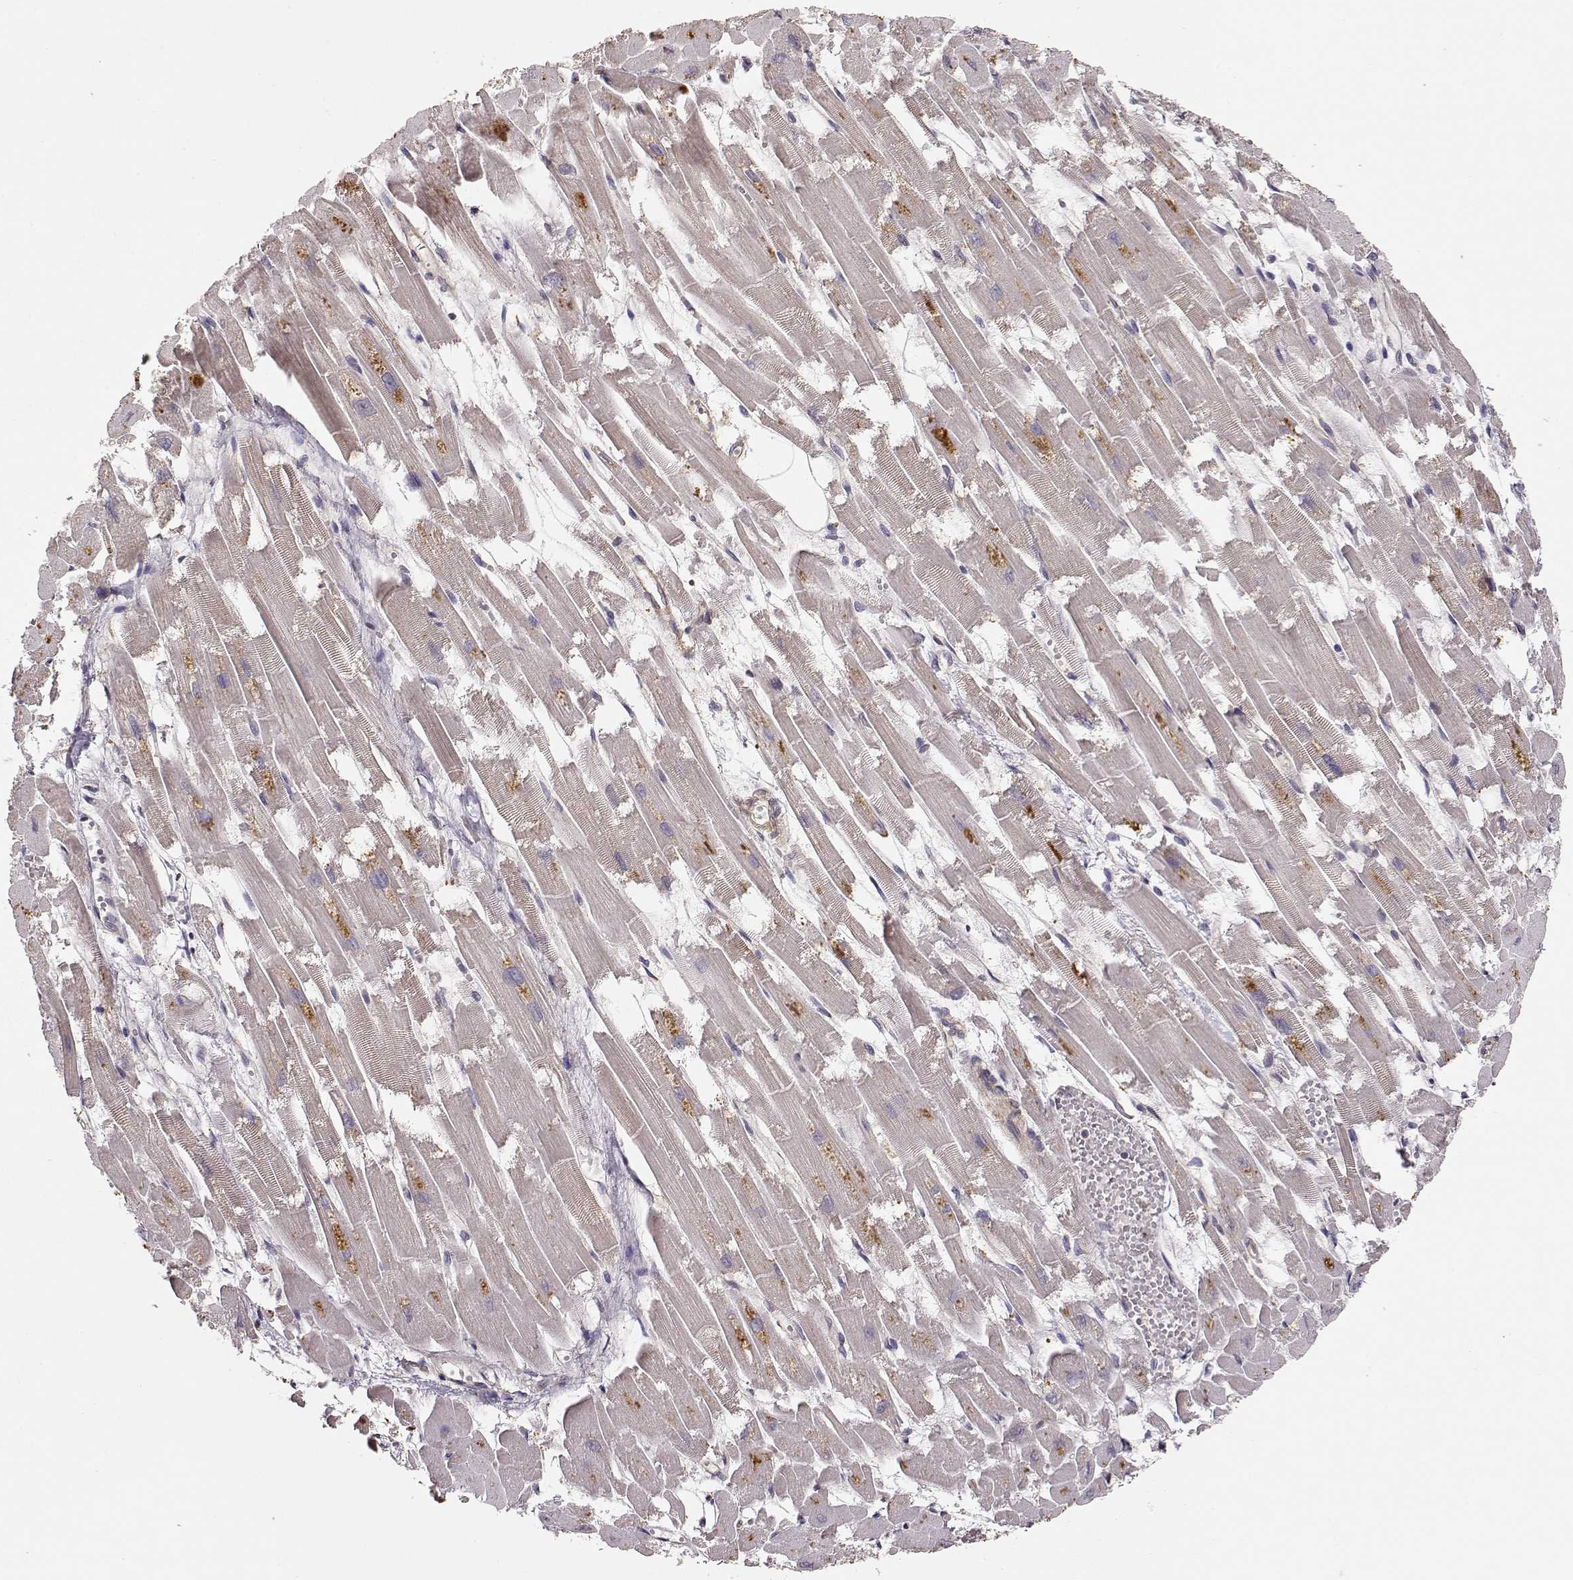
{"staining": {"intensity": "negative", "quantity": "none", "location": "none"}, "tissue": "heart muscle", "cell_type": "Cardiomyocytes", "image_type": "normal", "snomed": [{"axis": "morphology", "description": "Normal tissue, NOS"}, {"axis": "topography", "description": "Heart"}], "caption": "Protein analysis of unremarkable heart muscle displays no significant positivity in cardiomyocytes. (Brightfield microscopy of DAB (3,3'-diaminobenzidine) immunohistochemistry (IHC) at high magnification).", "gene": "ARHGEF2", "patient": {"sex": "female", "age": 52}}